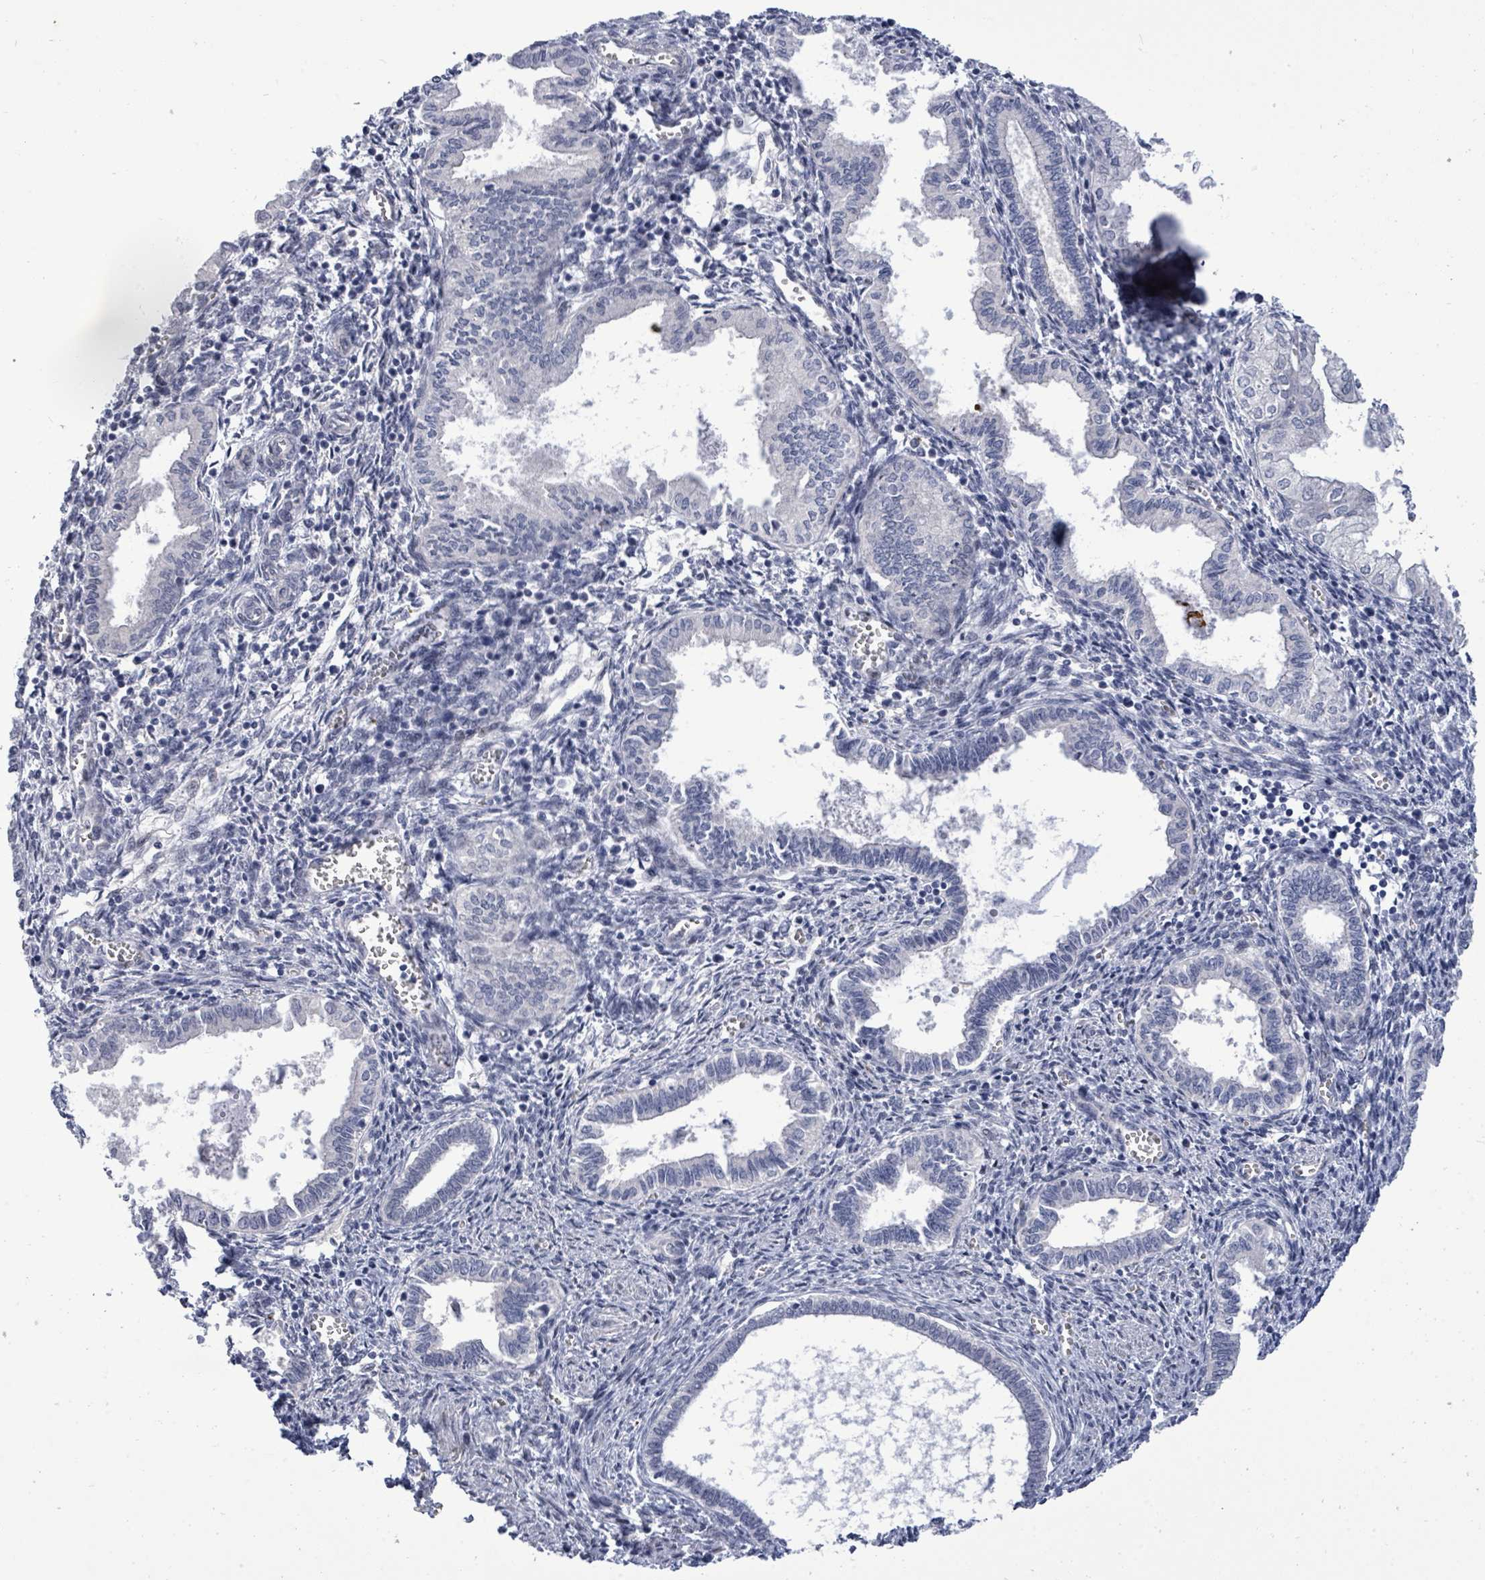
{"staining": {"intensity": "negative", "quantity": "none", "location": "none"}, "tissue": "endometrium", "cell_type": "Cells in endometrial stroma", "image_type": "normal", "snomed": [{"axis": "morphology", "description": "Normal tissue, NOS"}, {"axis": "topography", "description": "Endometrium"}], "caption": "This is a histopathology image of immunohistochemistry (IHC) staining of benign endometrium, which shows no expression in cells in endometrial stroma.", "gene": "CT45A10", "patient": {"sex": "female", "age": 37}}